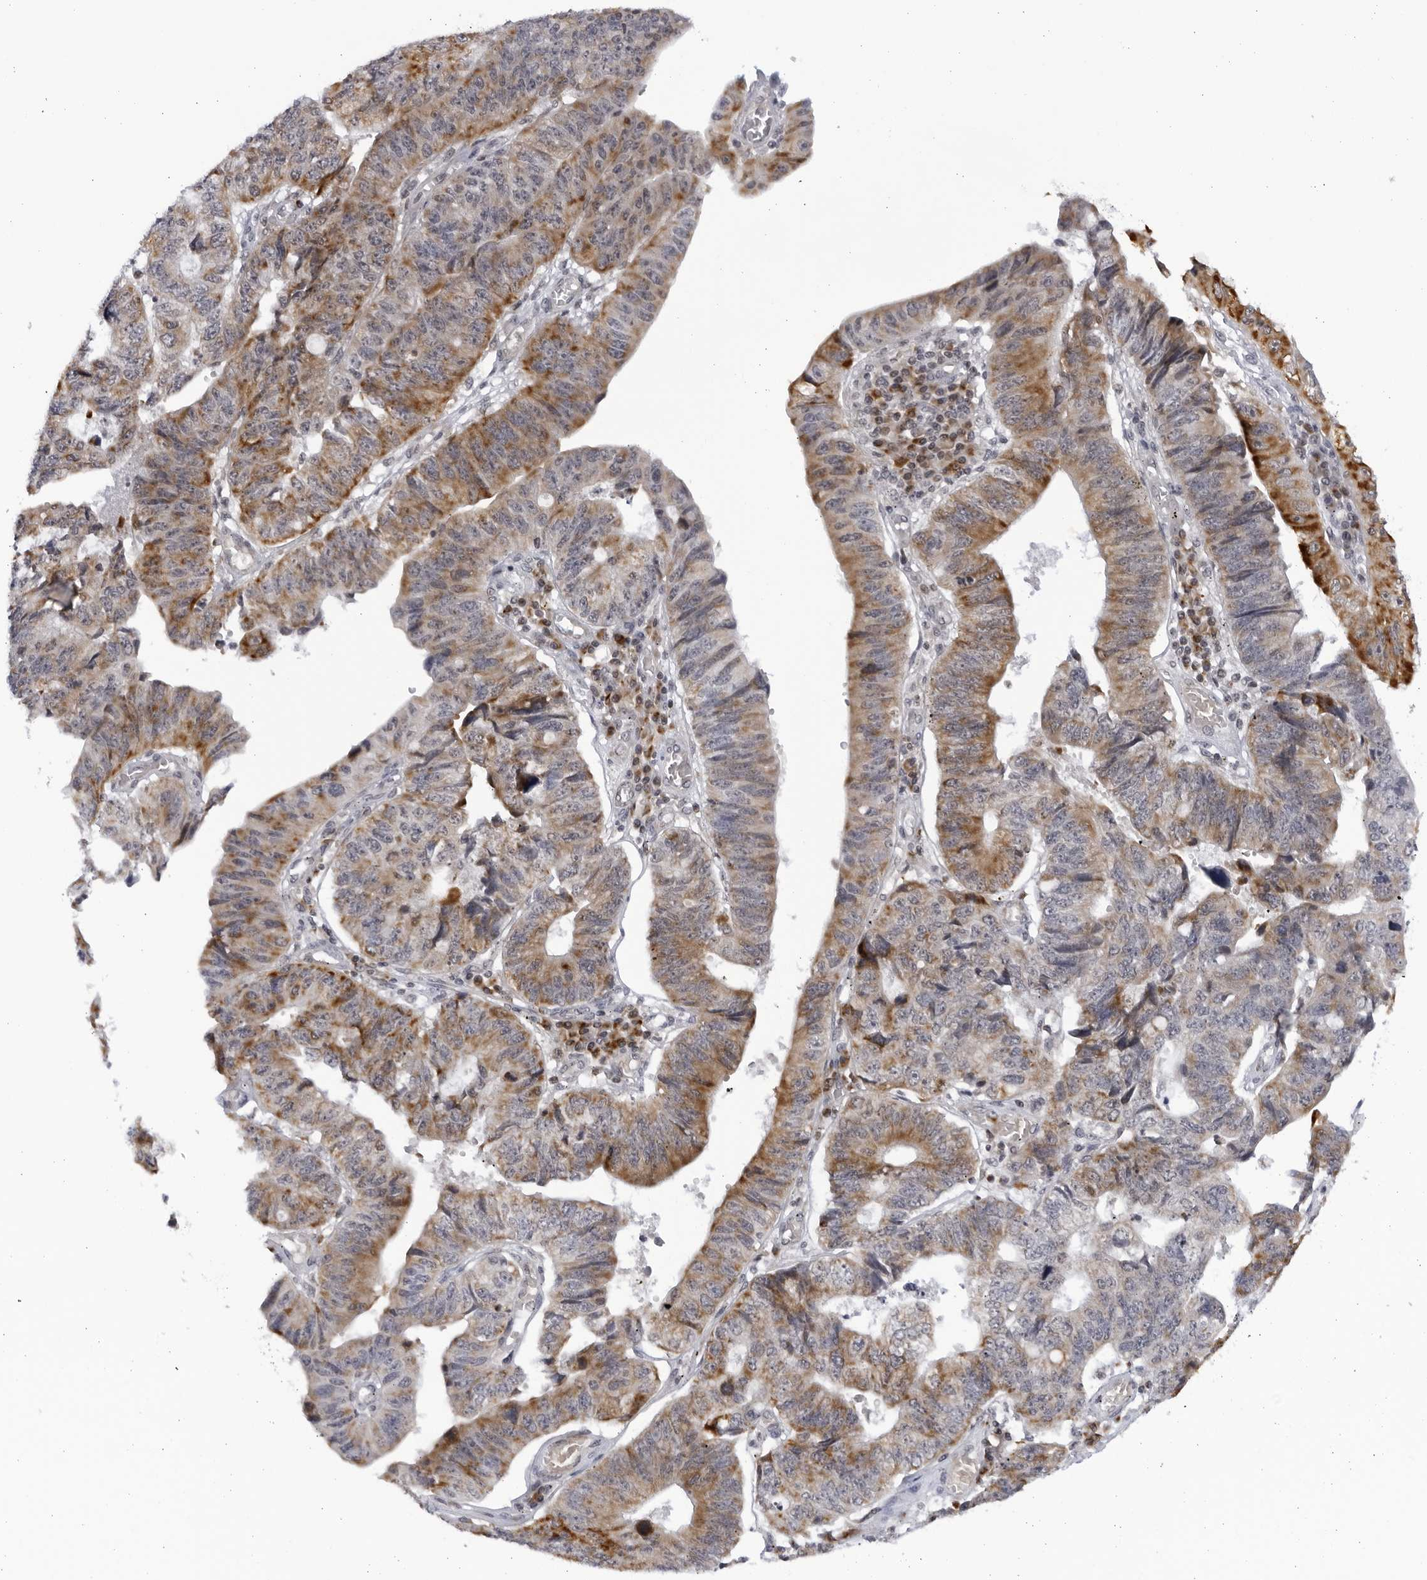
{"staining": {"intensity": "moderate", "quantity": ">75%", "location": "cytoplasmic/membranous"}, "tissue": "stomach cancer", "cell_type": "Tumor cells", "image_type": "cancer", "snomed": [{"axis": "morphology", "description": "Adenocarcinoma, NOS"}, {"axis": "topography", "description": "Stomach"}], "caption": "An image of human stomach cancer stained for a protein displays moderate cytoplasmic/membranous brown staining in tumor cells. The protein is shown in brown color, while the nuclei are stained blue.", "gene": "SLC25A22", "patient": {"sex": "male", "age": 59}}